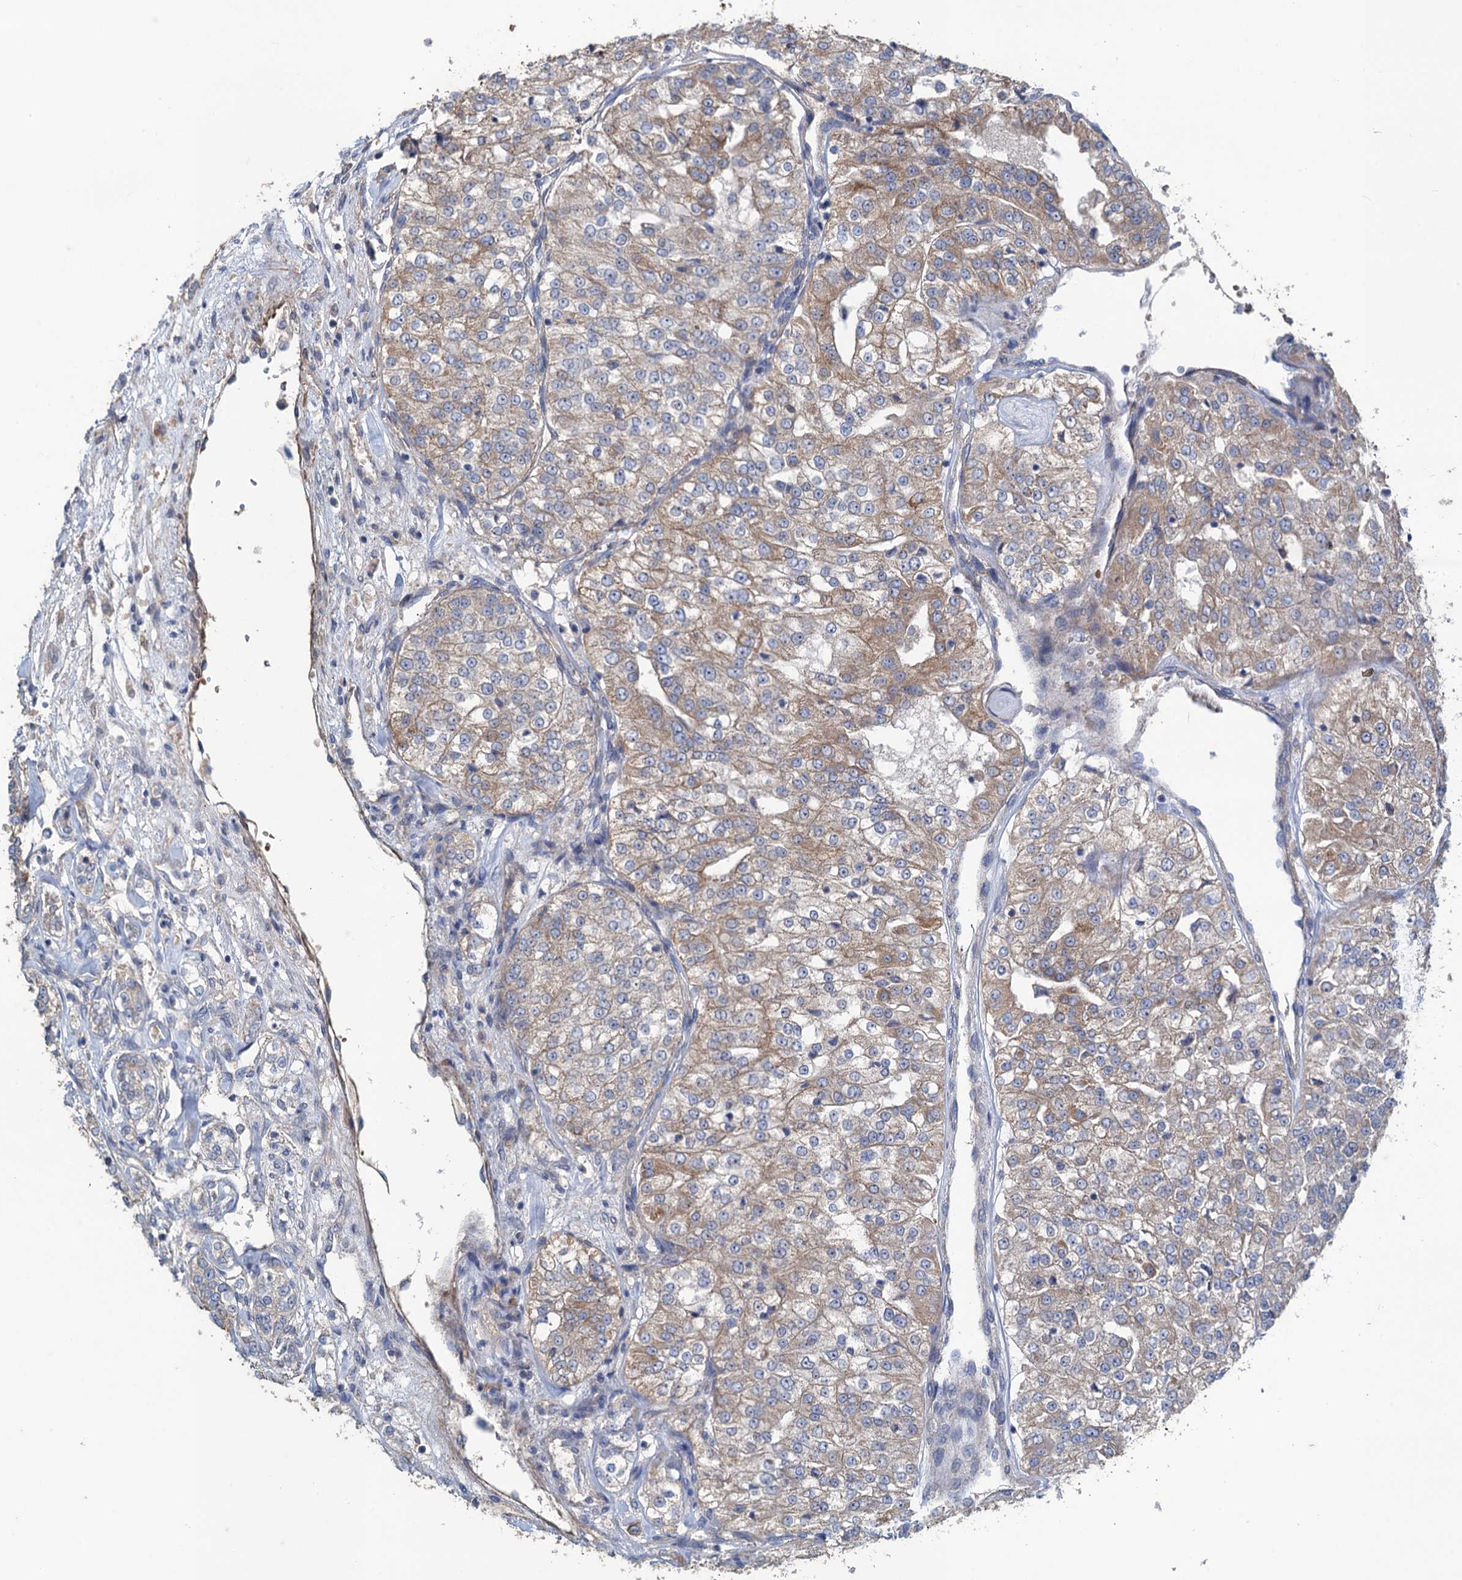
{"staining": {"intensity": "weak", "quantity": ">75%", "location": "cytoplasmic/membranous"}, "tissue": "renal cancer", "cell_type": "Tumor cells", "image_type": "cancer", "snomed": [{"axis": "morphology", "description": "Adenocarcinoma, NOS"}, {"axis": "topography", "description": "Kidney"}], "caption": "A low amount of weak cytoplasmic/membranous staining is seen in approximately >75% of tumor cells in renal cancer (adenocarcinoma) tissue. The staining is performed using DAB (3,3'-diaminobenzidine) brown chromogen to label protein expression. The nuclei are counter-stained blue using hematoxylin.", "gene": "SMCO3", "patient": {"sex": "female", "age": 63}}